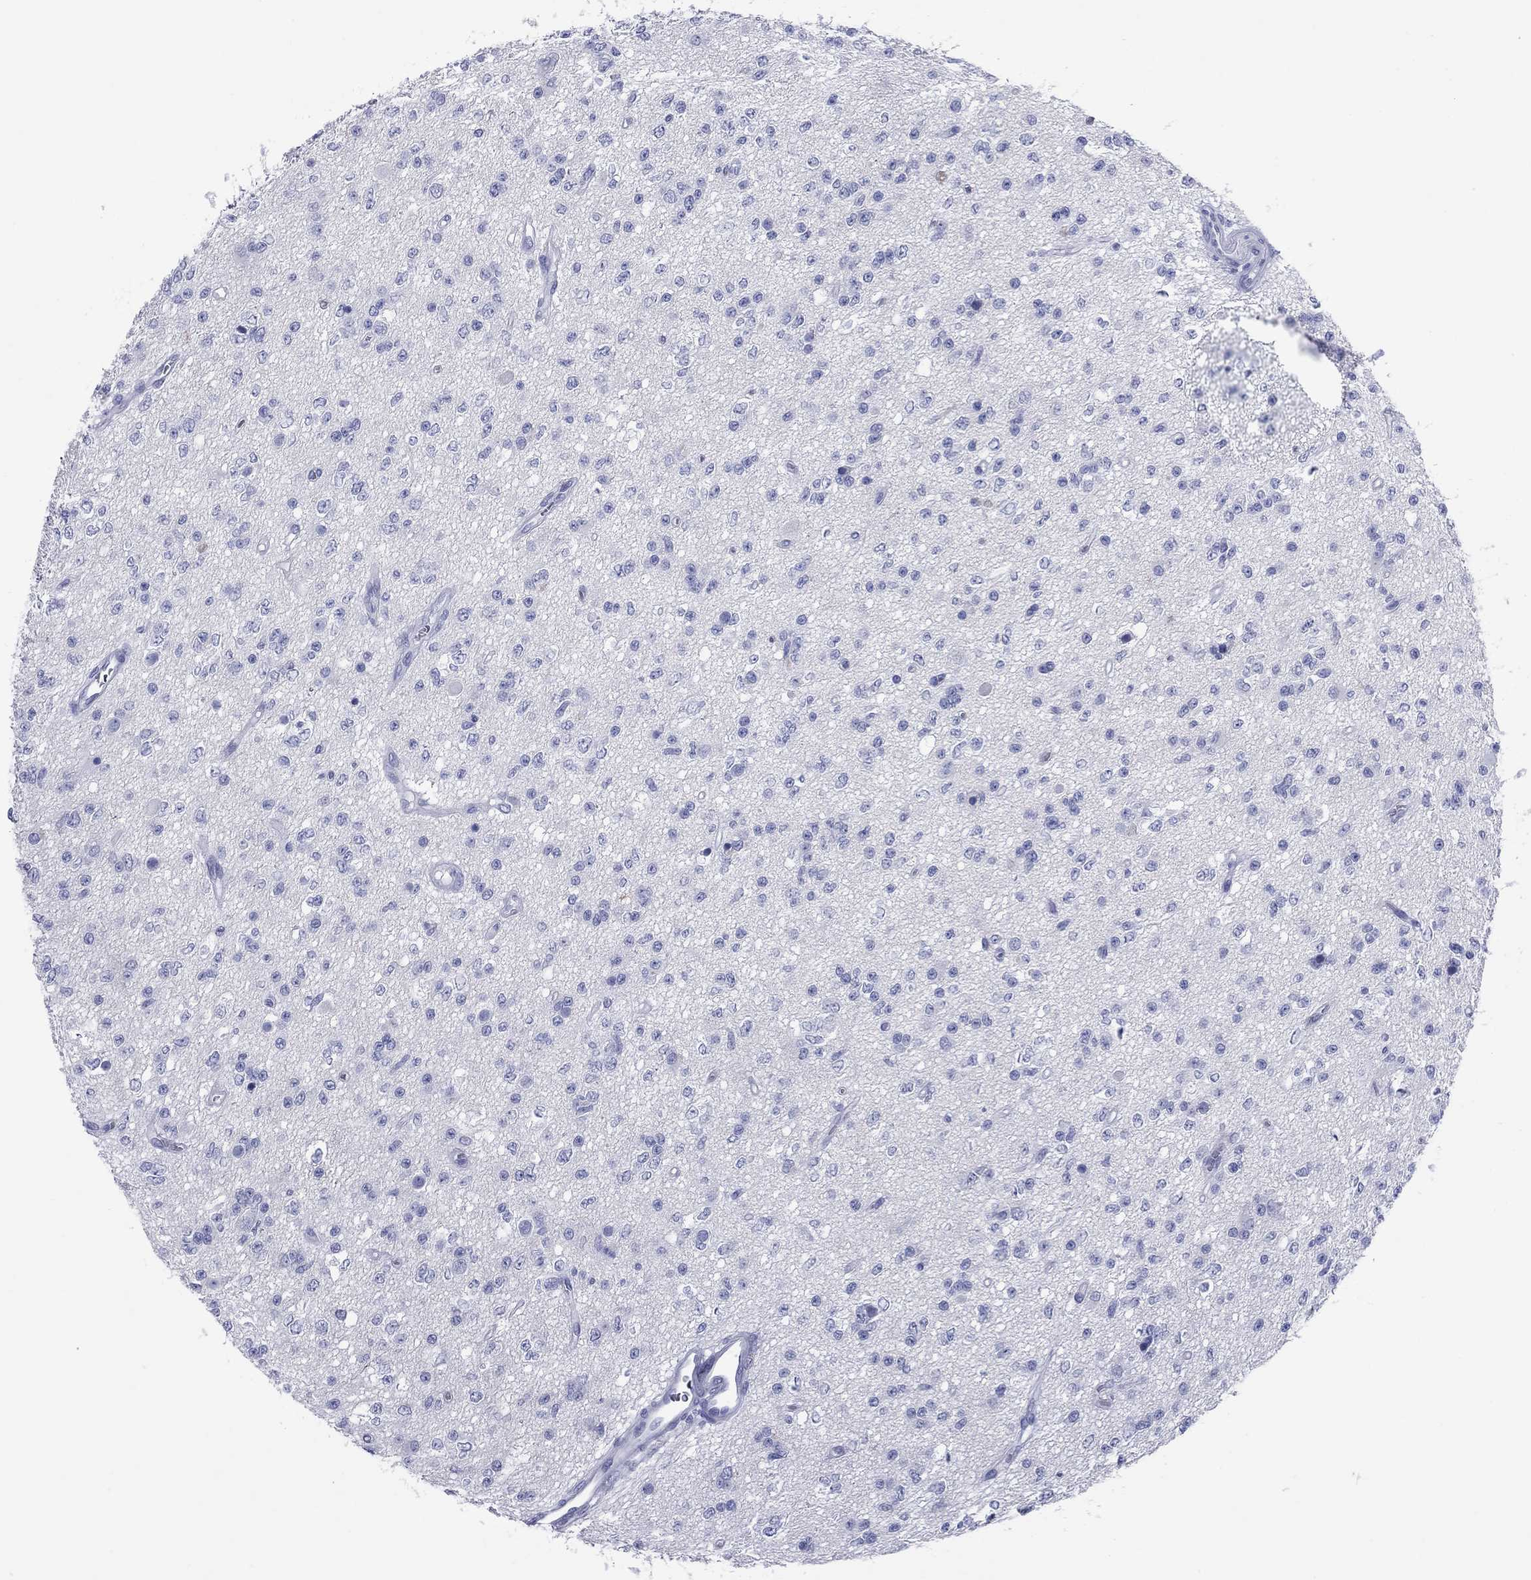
{"staining": {"intensity": "negative", "quantity": "none", "location": "none"}, "tissue": "glioma", "cell_type": "Tumor cells", "image_type": "cancer", "snomed": [{"axis": "morphology", "description": "Glioma, malignant, Low grade"}, {"axis": "topography", "description": "Brain"}], "caption": "High power microscopy micrograph of an immunohistochemistry image of glioma, revealing no significant staining in tumor cells.", "gene": "CCNA1", "patient": {"sex": "female", "age": 45}}